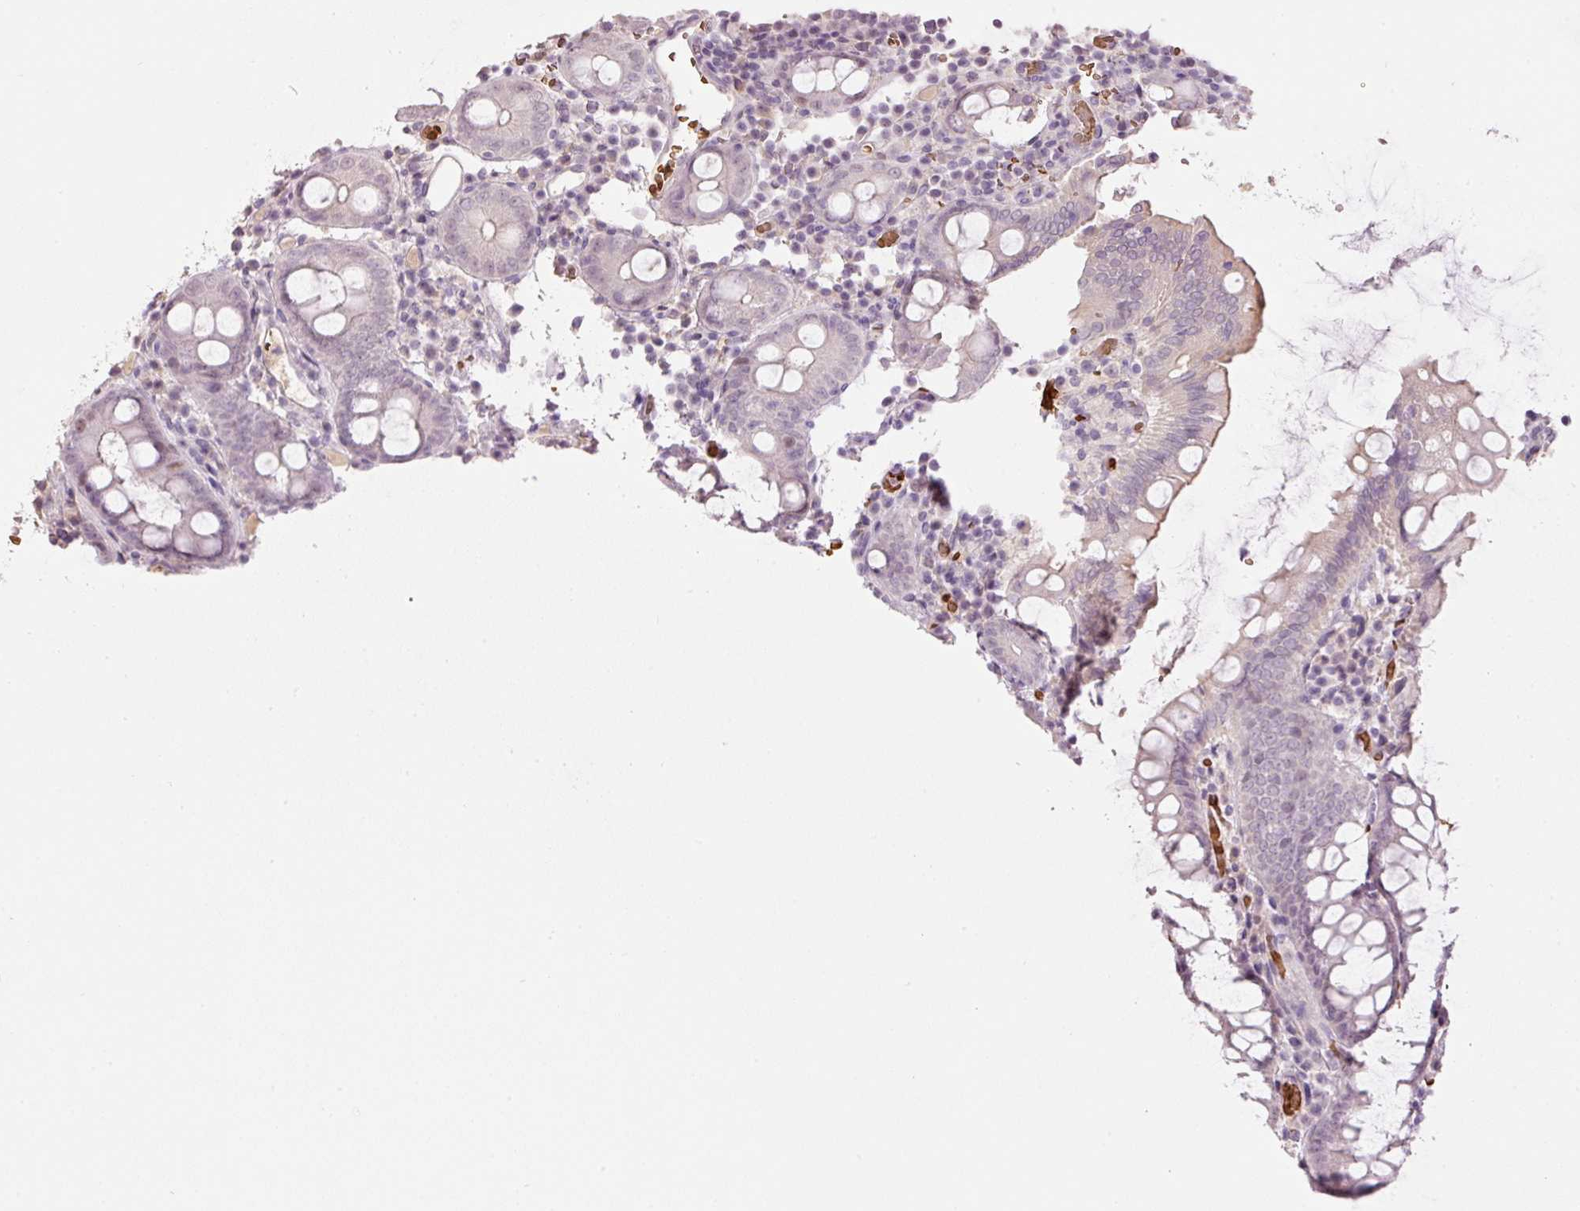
{"staining": {"intensity": "negative", "quantity": "none", "location": "none"}, "tissue": "colorectal cancer", "cell_type": "Tumor cells", "image_type": "cancer", "snomed": [{"axis": "morphology", "description": "Adenocarcinoma, NOS"}, {"axis": "topography", "description": "Colon"}], "caption": "Immunohistochemical staining of colorectal adenocarcinoma displays no significant staining in tumor cells.", "gene": "LY6G6D", "patient": {"sex": "female", "age": 43}}